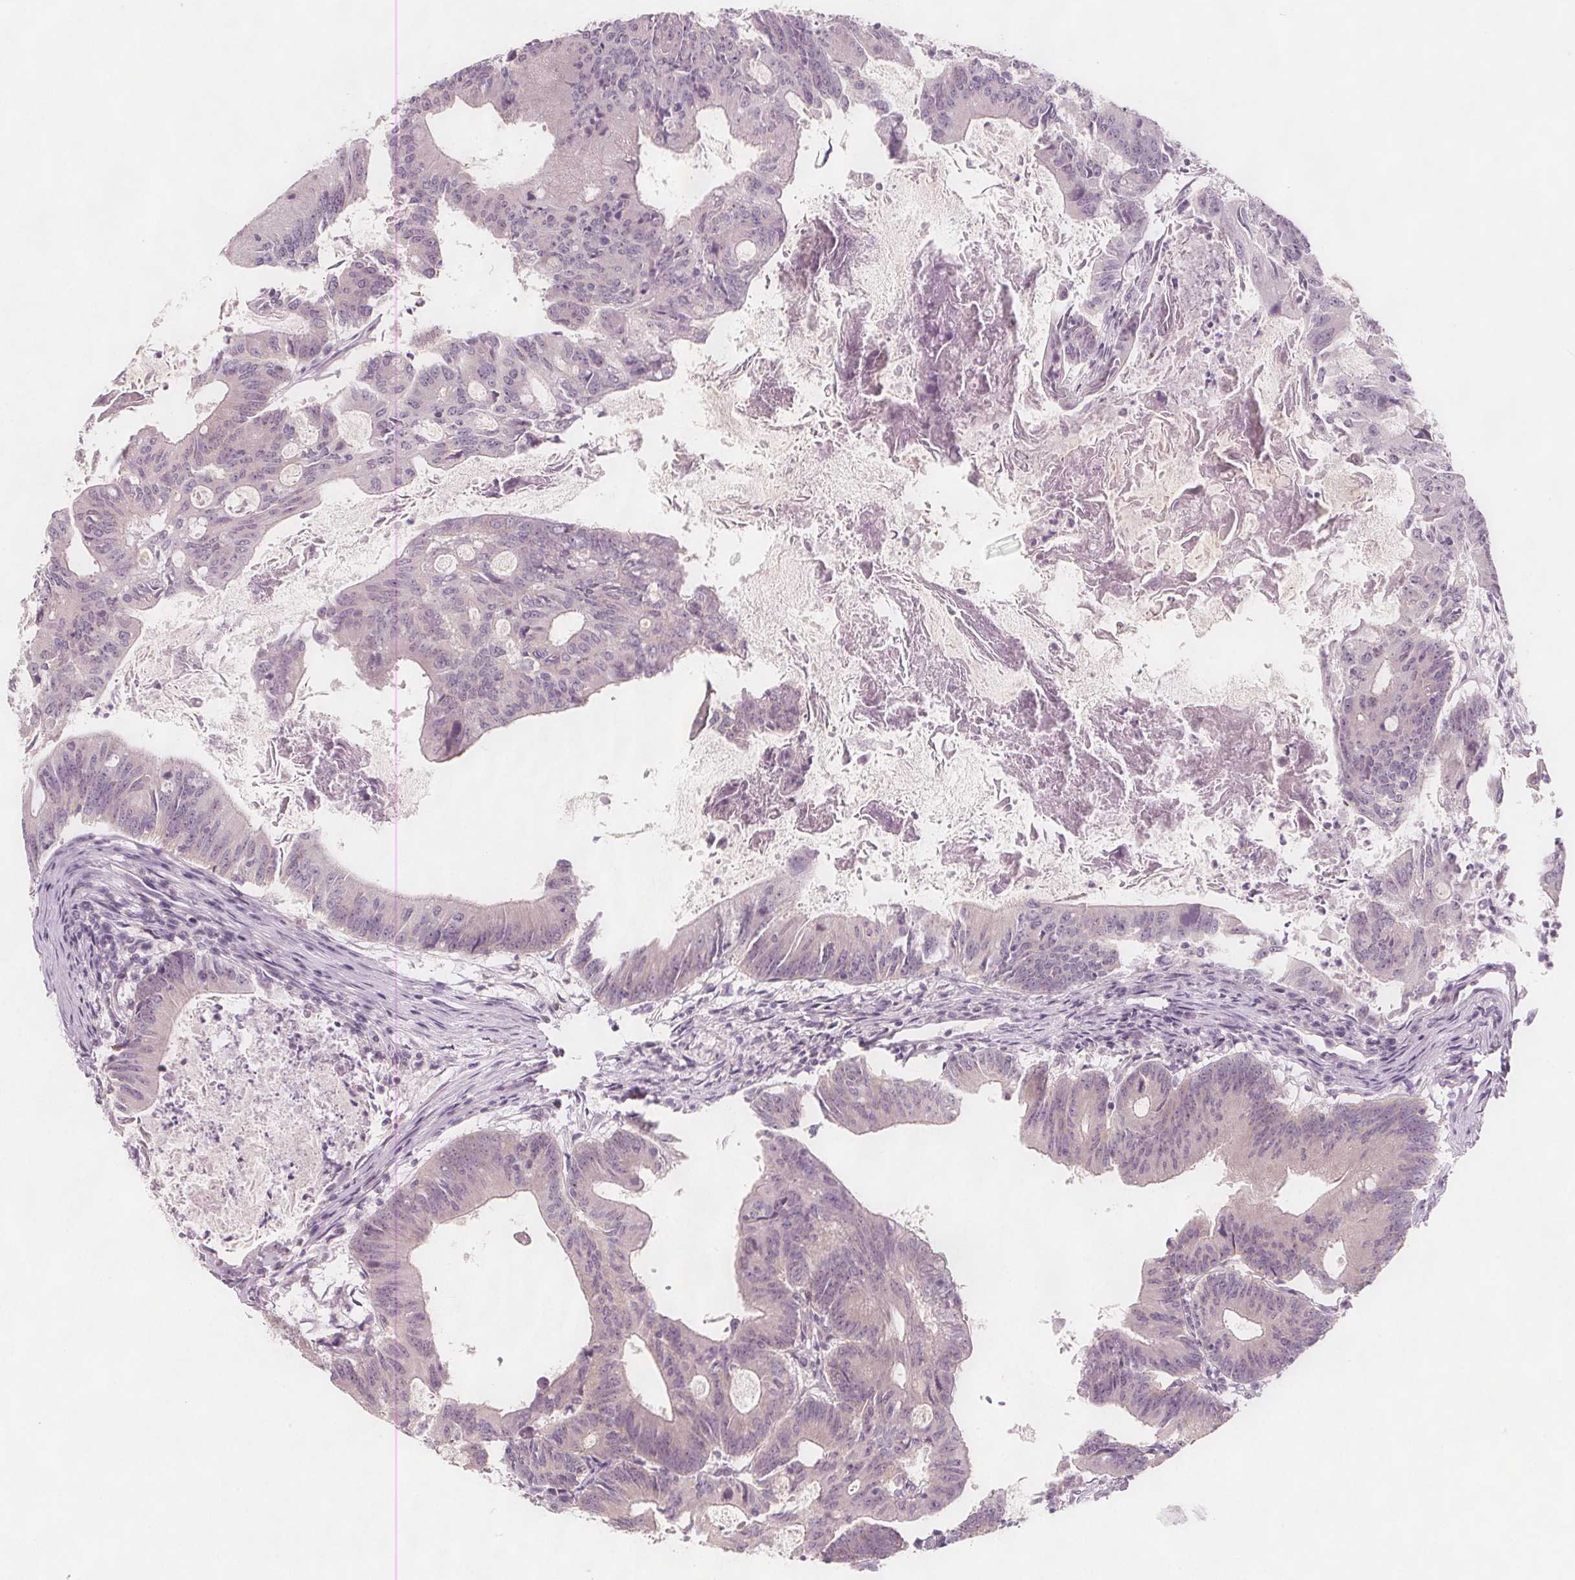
{"staining": {"intensity": "weak", "quantity": "<25%", "location": "nuclear"}, "tissue": "colorectal cancer", "cell_type": "Tumor cells", "image_type": "cancer", "snomed": [{"axis": "morphology", "description": "Adenocarcinoma, NOS"}, {"axis": "topography", "description": "Colon"}], "caption": "Tumor cells show no significant protein expression in adenocarcinoma (colorectal). (DAB (3,3'-diaminobenzidine) immunohistochemistry visualized using brightfield microscopy, high magnification).", "gene": "C1orf167", "patient": {"sex": "female", "age": 70}}